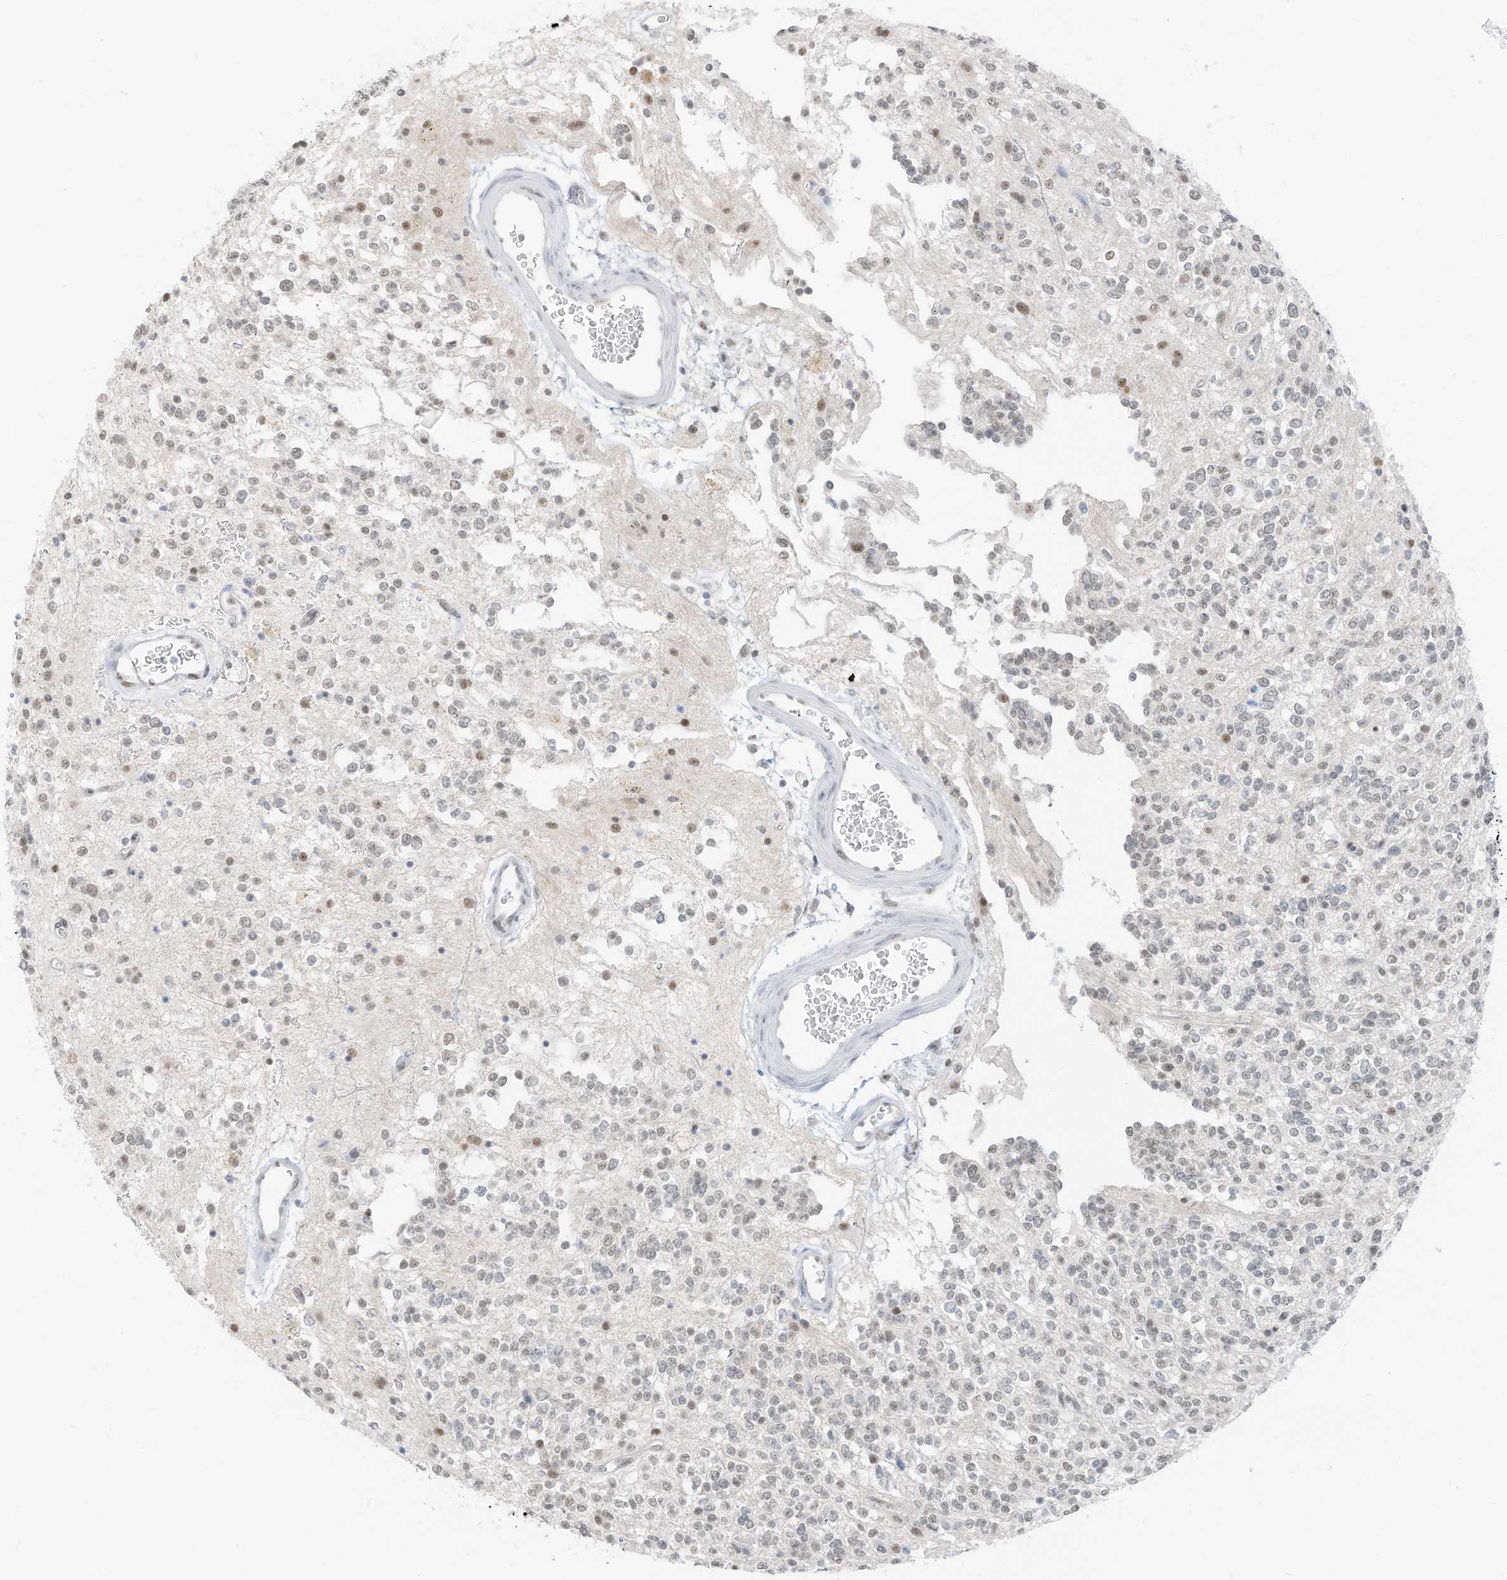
{"staining": {"intensity": "weak", "quantity": "<25%", "location": "nuclear"}, "tissue": "glioma", "cell_type": "Tumor cells", "image_type": "cancer", "snomed": [{"axis": "morphology", "description": "Glioma, malignant, High grade"}, {"axis": "topography", "description": "Brain"}], "caption": "DAB (3,3'-diaminobenzidine) immunohistochemical staining of high-grade glioma (malignant) displays no significant expression in tumor cells.", "gene": "PGC", "patient": {"sex": "male", "age": 34}}